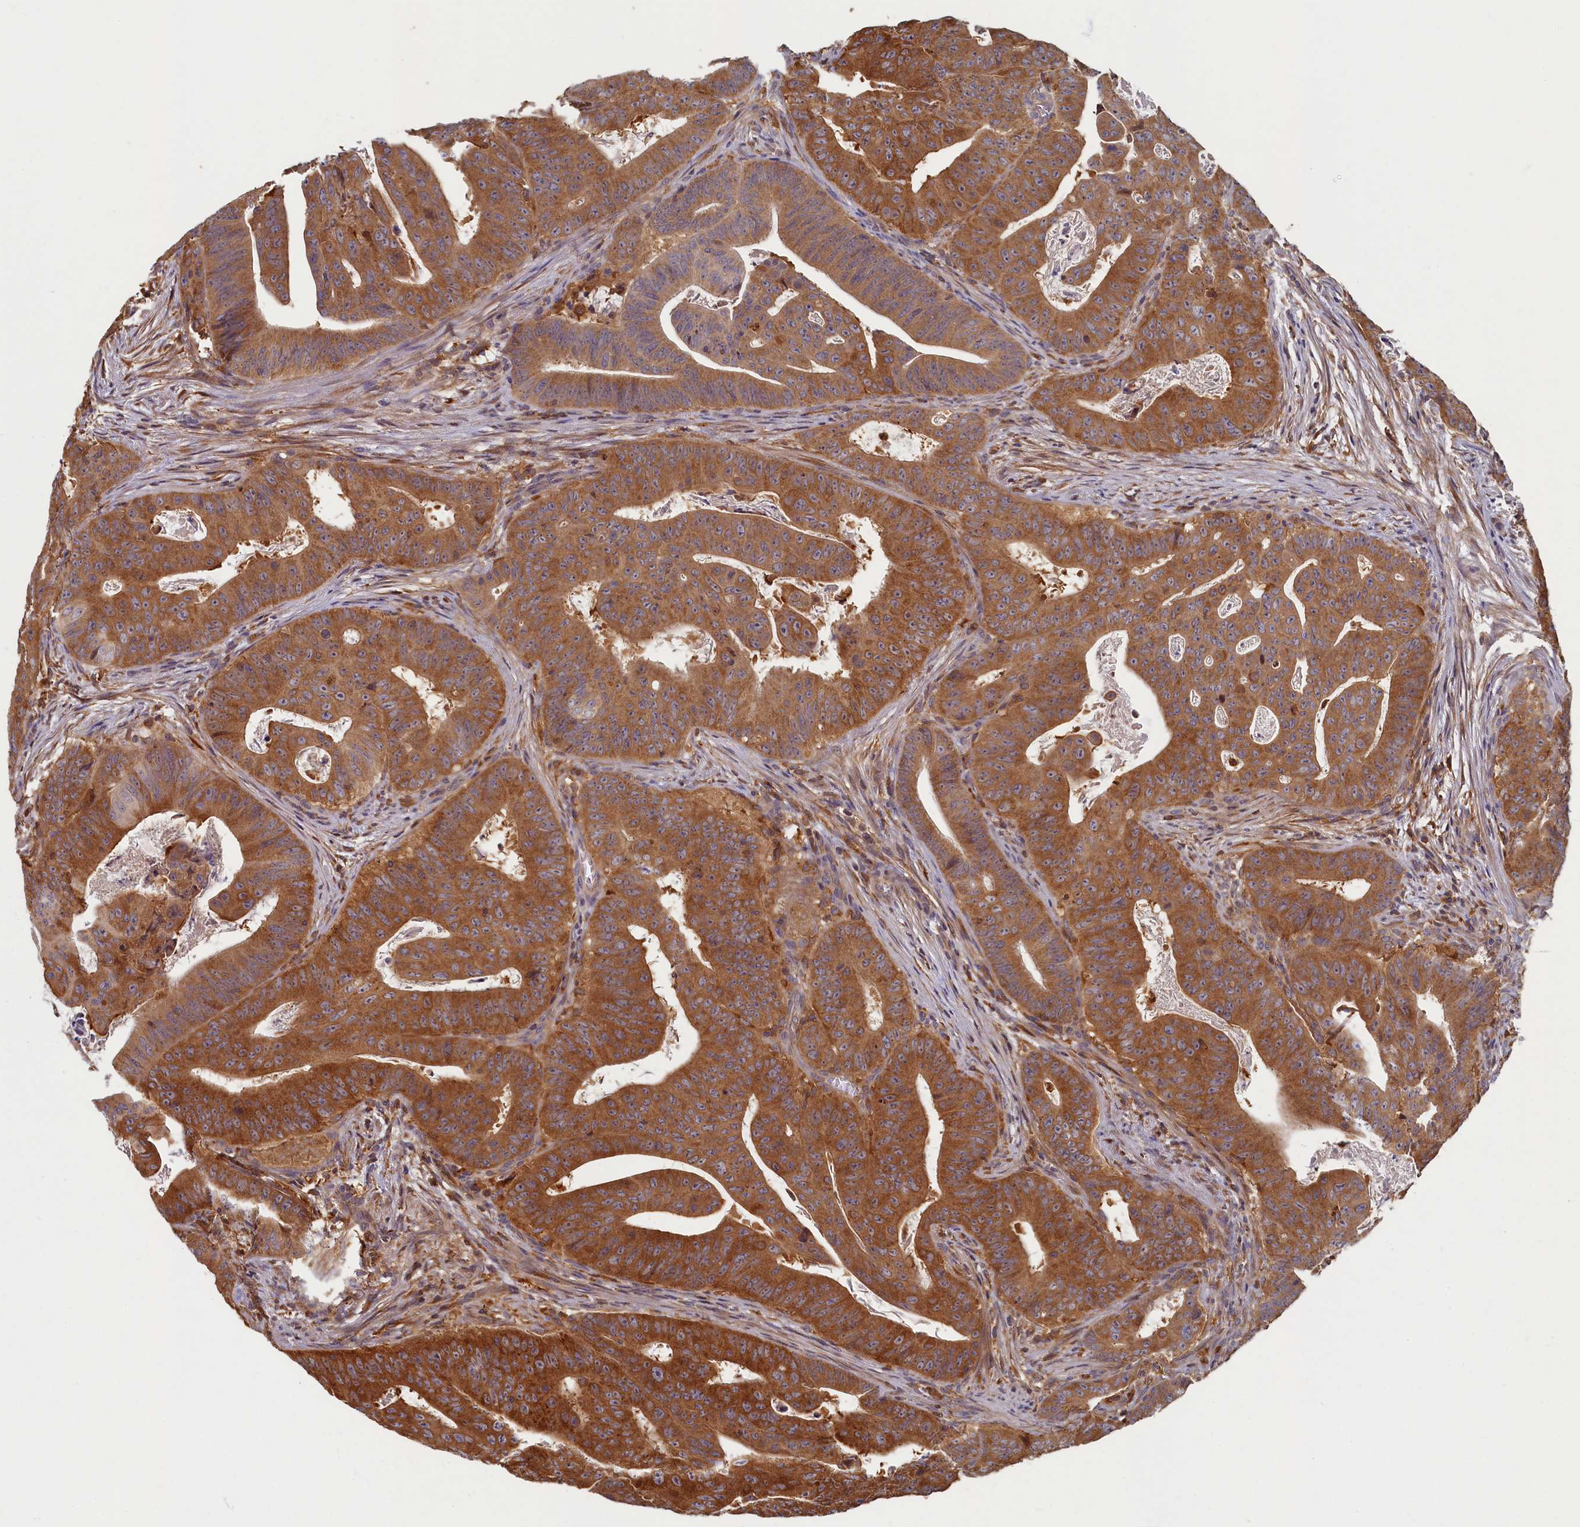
{"staining": {"intensity": "strong", "quantity": ">75%", "location": "cytoplasmic/membranous"}, "tissue": "colorectal cancer", "cell_type": "Tumor cells", "image_type": "cancer", "snomed": [{"axis": "morphology", "description": "Adenocarcinoma, NOS"}, {"axis": "topography", "description": "Rectum"}], "caption": "This histopathology image displays immunohistochemistry staining of human colorectal adenocarcinoma, with high strong cytoplasmic/membranous staining in approximately >75% of tumor cells.", "gene": "TIMM8B", "patient": {"sex": "female", "age": 75}}